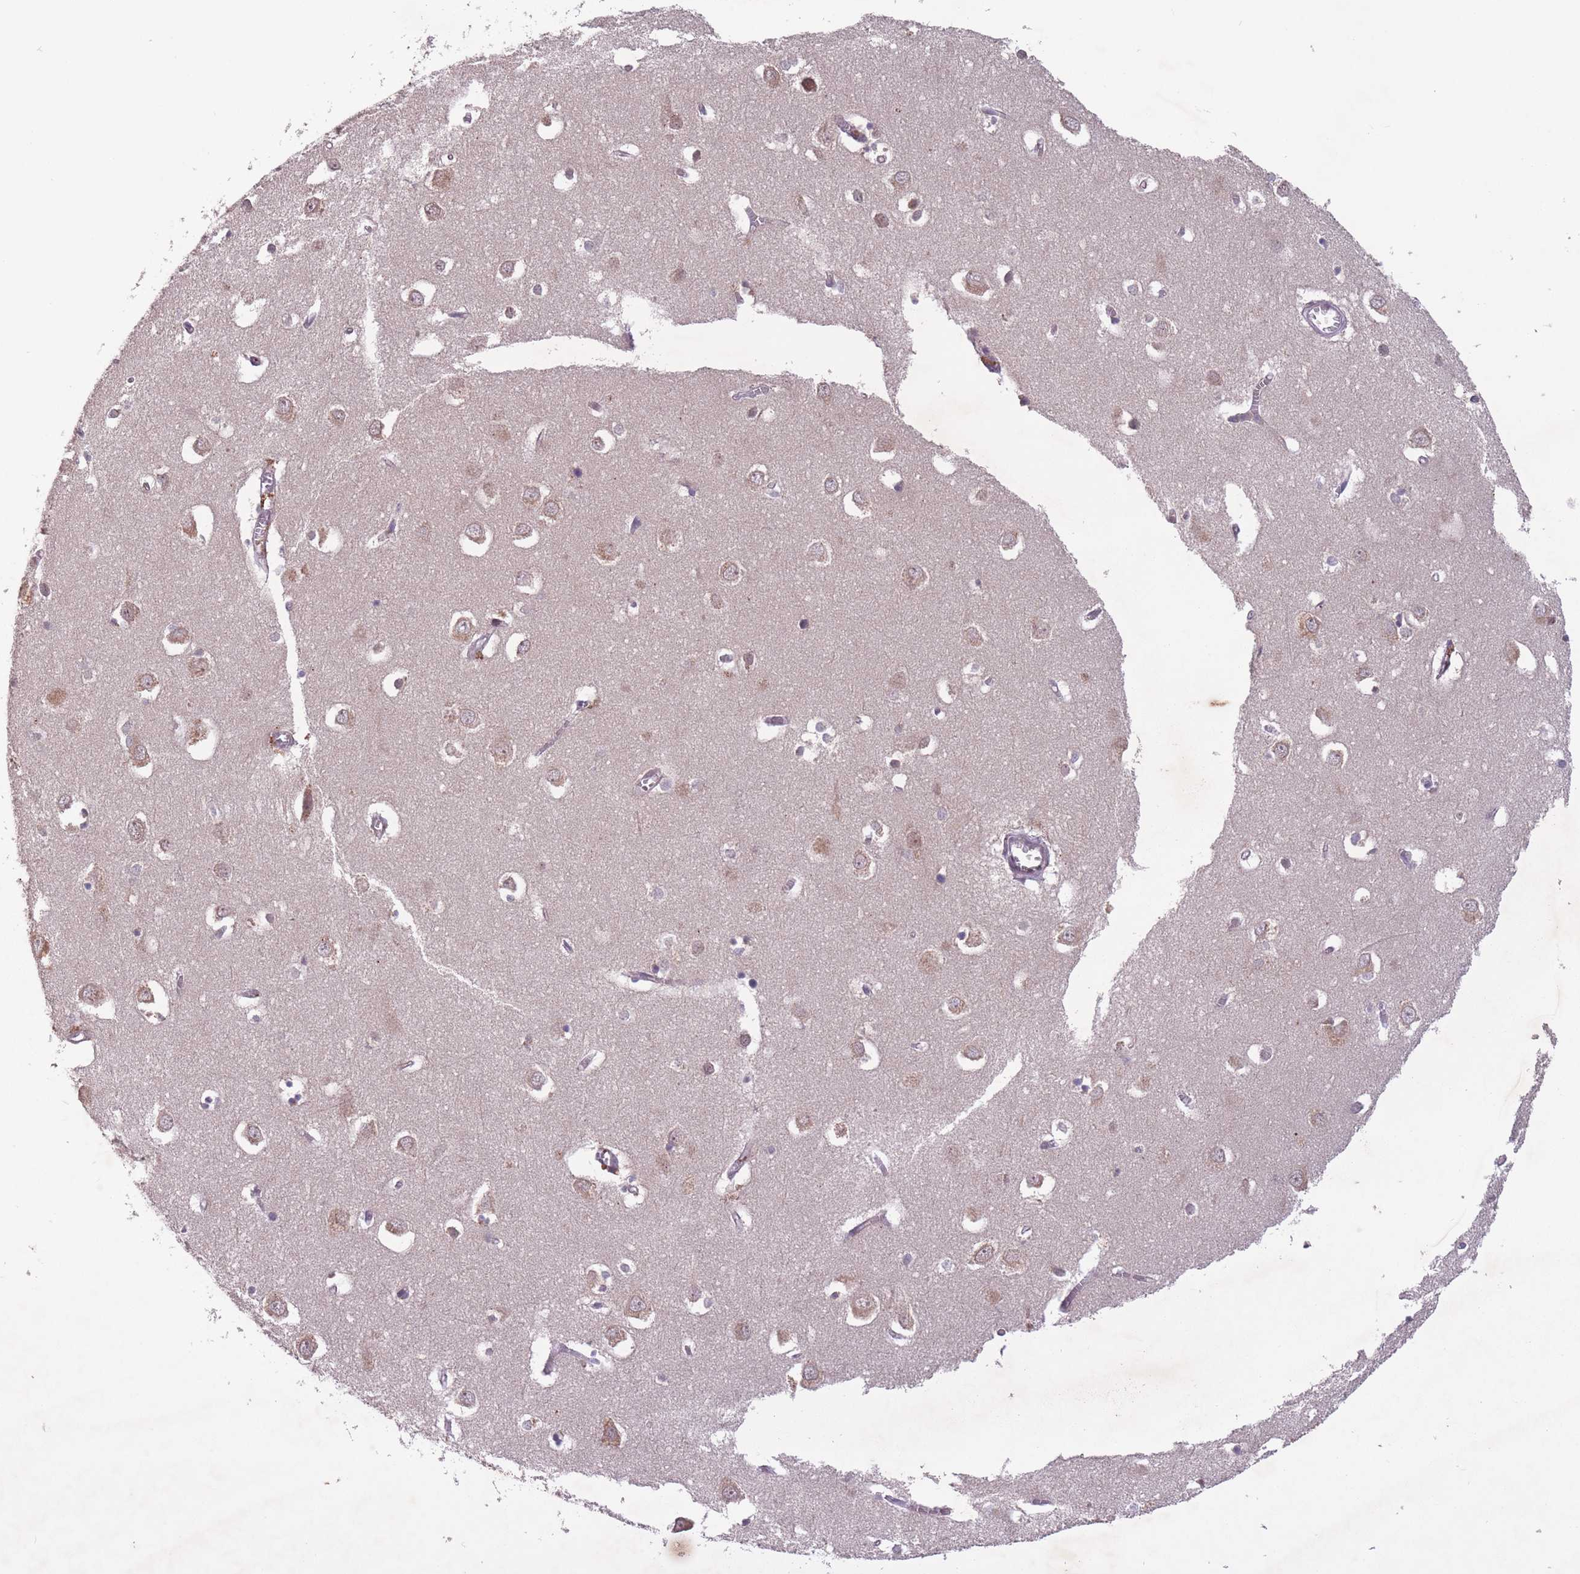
{"staining": {"intensity": "weak", "quantity": "25%-75%", "location": "cytoplasmic/membranous"}, "tissue": "cerebral cortex", "cell_type": "Endothelial cells", "image_type": "normal", "snomed": [{"axis": "morphology", "description": "Normal tissue, NOS"}, {"axis": "topography", "description": "Cerebral cortex"}], "caption": "IHC (DAB (3,3'-diaminobenzidine)) staining of unremarkable cerebral cortex displays weak cytoplasmic/membranous protein staining in approximately 25%-75% of endothelial cells. The staining is performed using DAB brown chromogen to label protein expression. The nuclei are counter-stained blue using hematoxylin.", "gene": "SECTM1", "patient": {"sex": "male", "age": 70}}